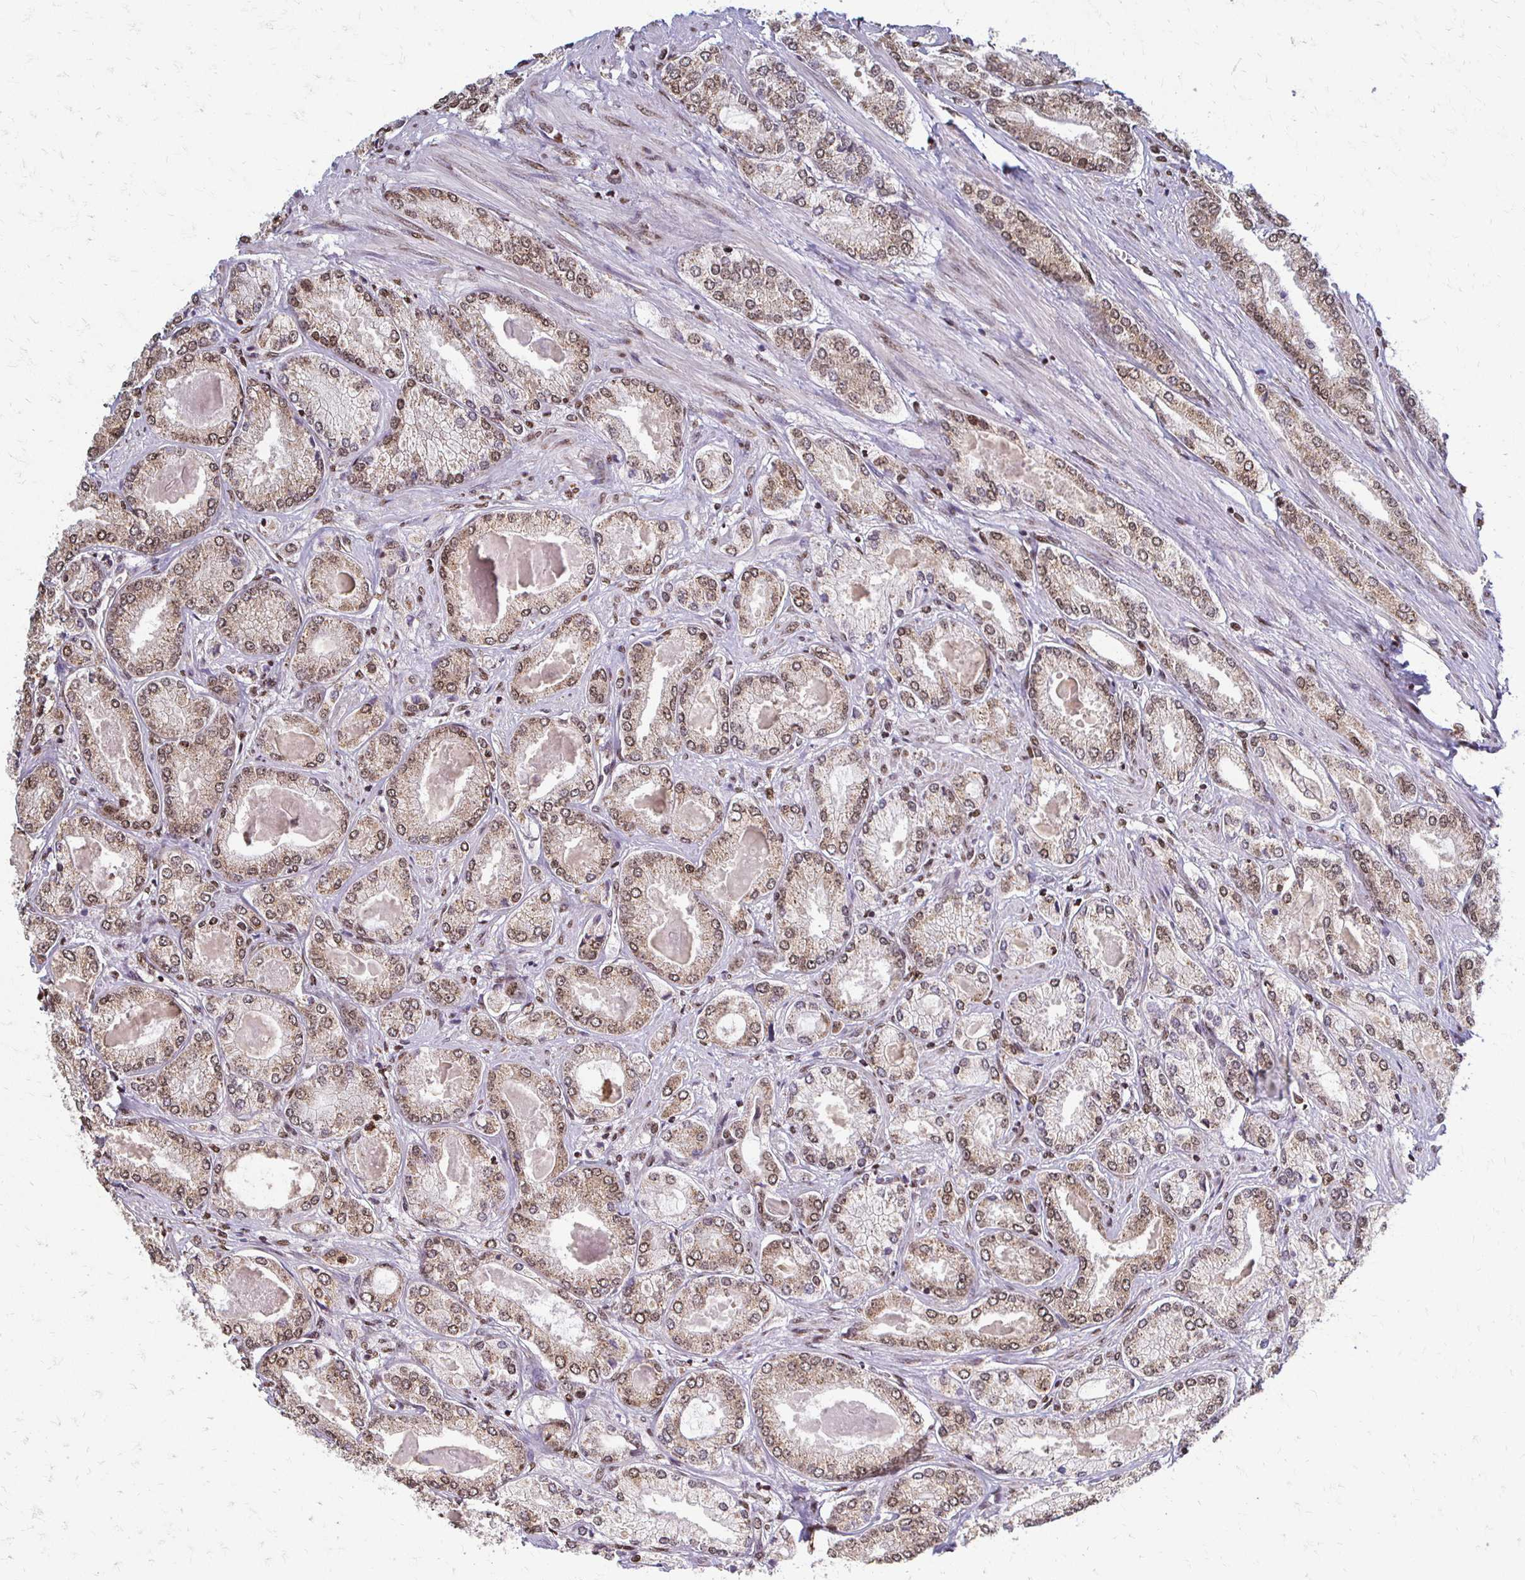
{"staining": {"intensity": "moderate", "quantity": ">75%", "location": "nuclear"}, "tissue": "prostate cancer", "cell_type": "Tumor cells", "image_type": "cancer", "snomed": [{"axis": "morphology", "description": "Adenocarcinoma, High grade"}, {"axis": "topography", "description": "Prostate"}], "caption": "DAB (3,3'-diaminobenzidine) immunohistochemical staining of high-grade adenocarcinoma (prostate) shows moderate nuclear protein expression in approximately >75% of tumor cells.", "gene": "HOXA9", "patient": {"sex": "male", "age": 68}}